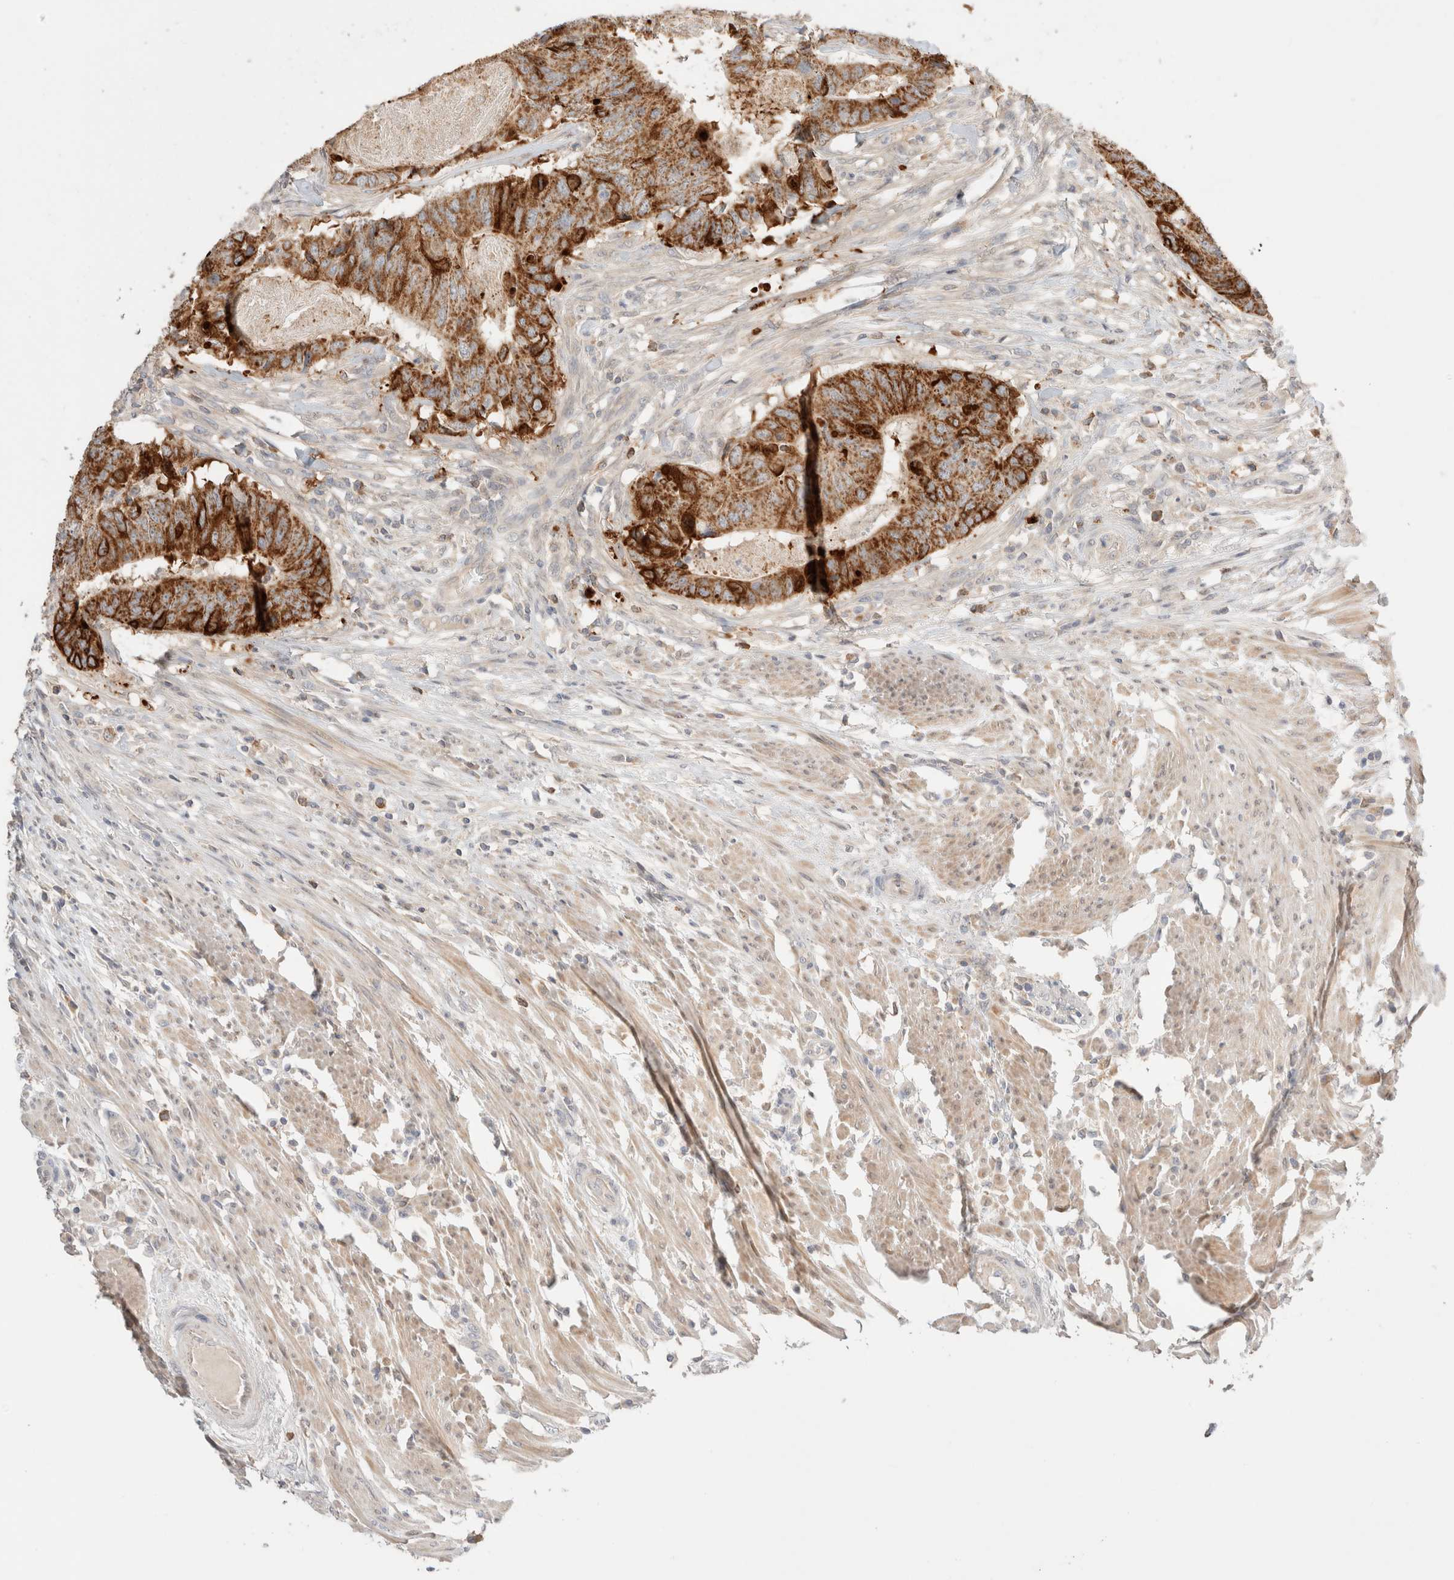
{"staining": {"intensity": "strong", "quantity": ">75%", "location": "cytoplasmic/membranous"}, "tissue": "colorectal cancer", "cell_type": "Tumor cells", "image_type": "cancer", "snomed": [{"axis": "morphology", "description": "Adenocarcinoma, NOS"}, {"axis": "topography", "description": "Colon"}], "caption": "Colorectal cancer was stained to show a protein in brown. There is high levels of strong cytoplasmic/membranous staining in approximately >75% of tumor cells. (DAB IHC, brown staining for protein, blue staining for nuclei).", "gene": "TRIM41", "patient": {"sex": "male", "age": 56}}